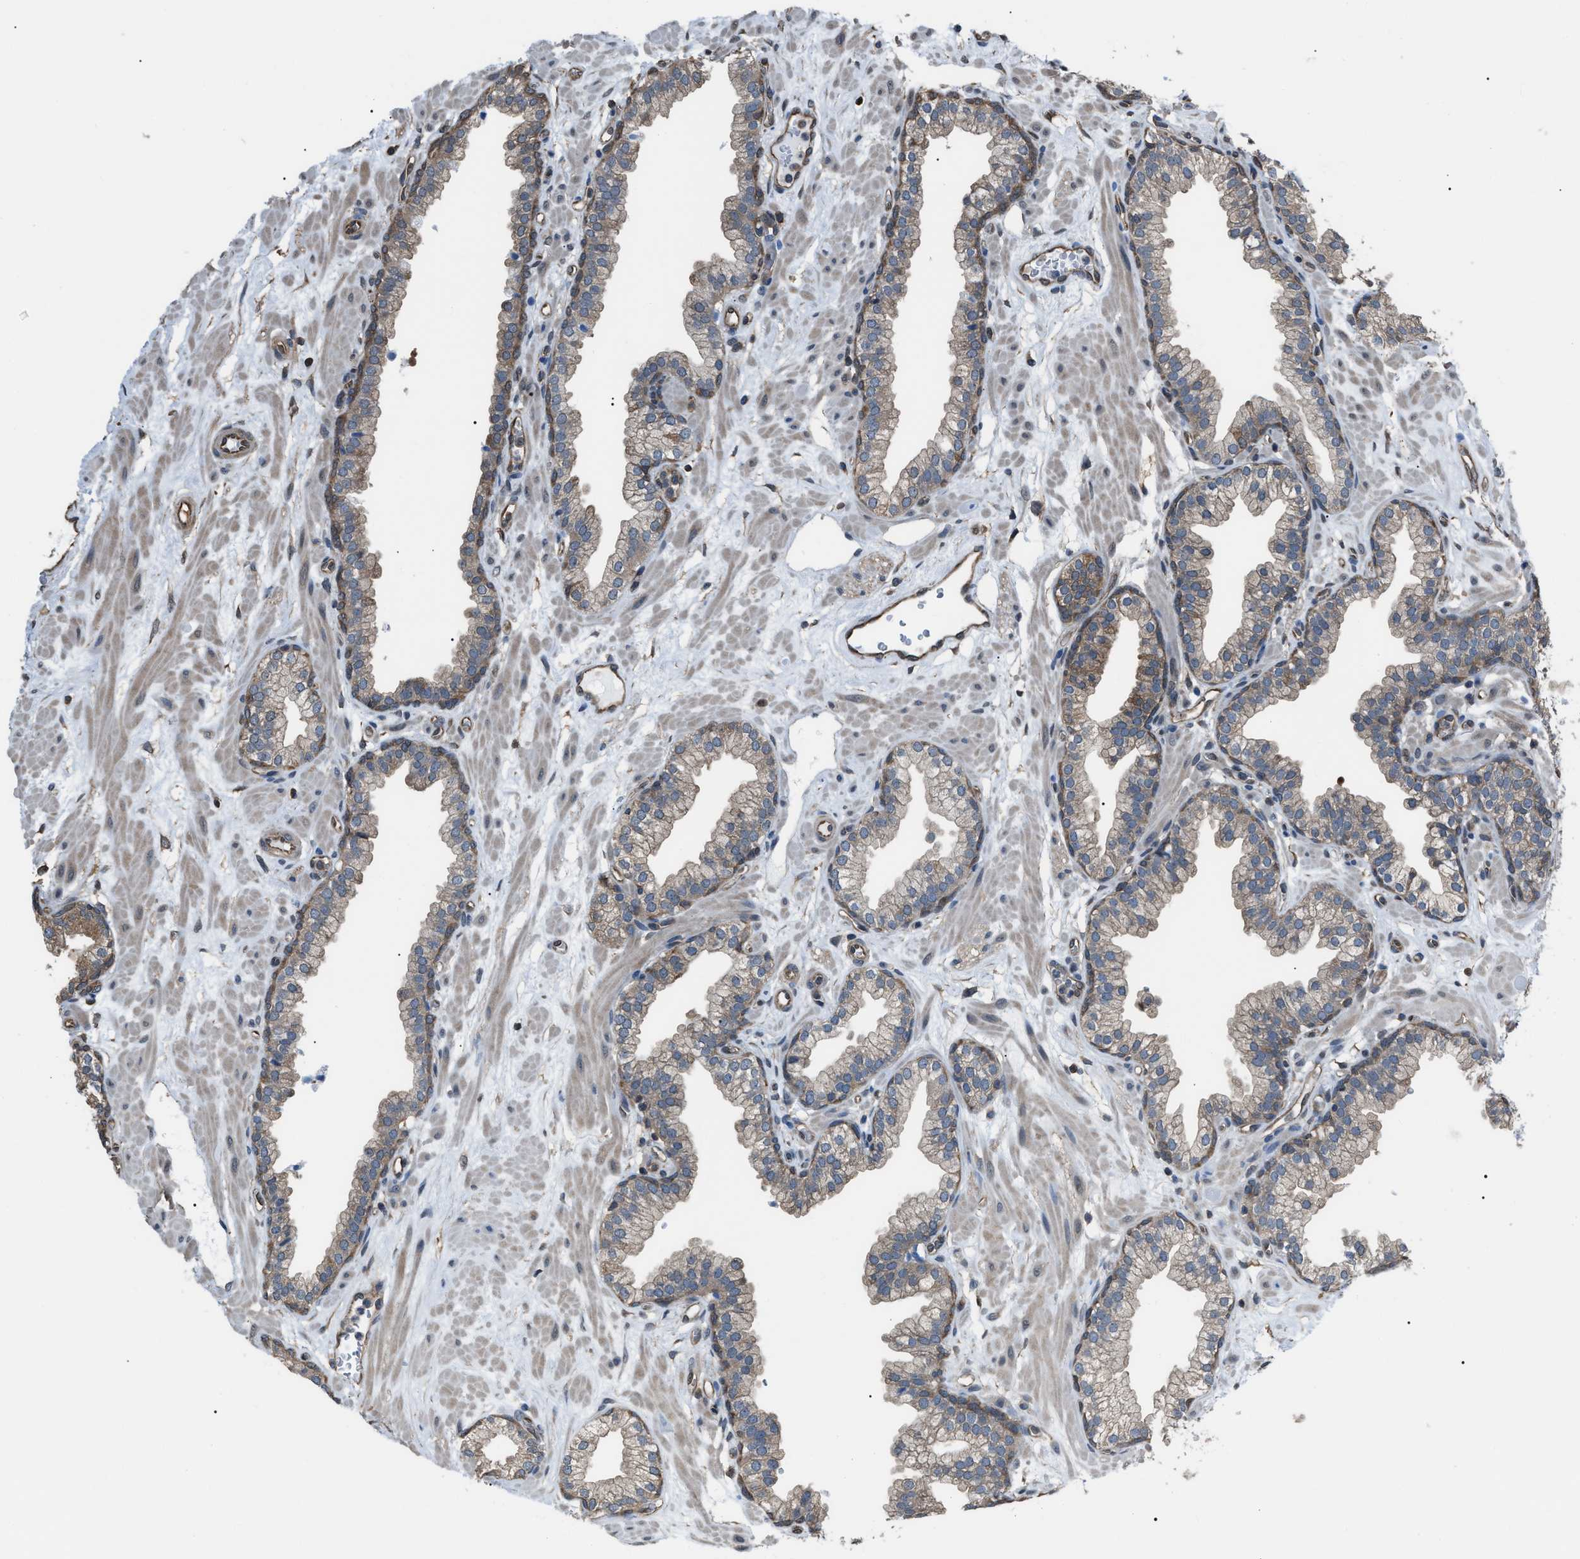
{"staining": {"intensity": "weak", "quantity": "<25%", "location": "cytoplasmic/membranous"}, "tissue": "prostate", "cell_type": "Glandular cells", "image_type": "normal", "snomed": [{"axis": "morphology", "description": "Normal tissue, NOS"}, {"axis": "morphology", "description": "Urothelial carcinoma, Low grade"}, {"axis": "topography", "description": "Urinary bladder"}, {"axis": "topography", "description": "Prostate"}], "caption": "High power microscopy photomicrograph of an immunohistochemistry (IHC) image of normal prostate, revealing no significant positivity in glandular cells. (DAB (3,3'-diaminobenzidine) immunohistochemistry (IHC) visualized using brightfield microscopy, high magnification).", "gene": "PDCD5", "patient": {"sex": "male", "age": 60}}